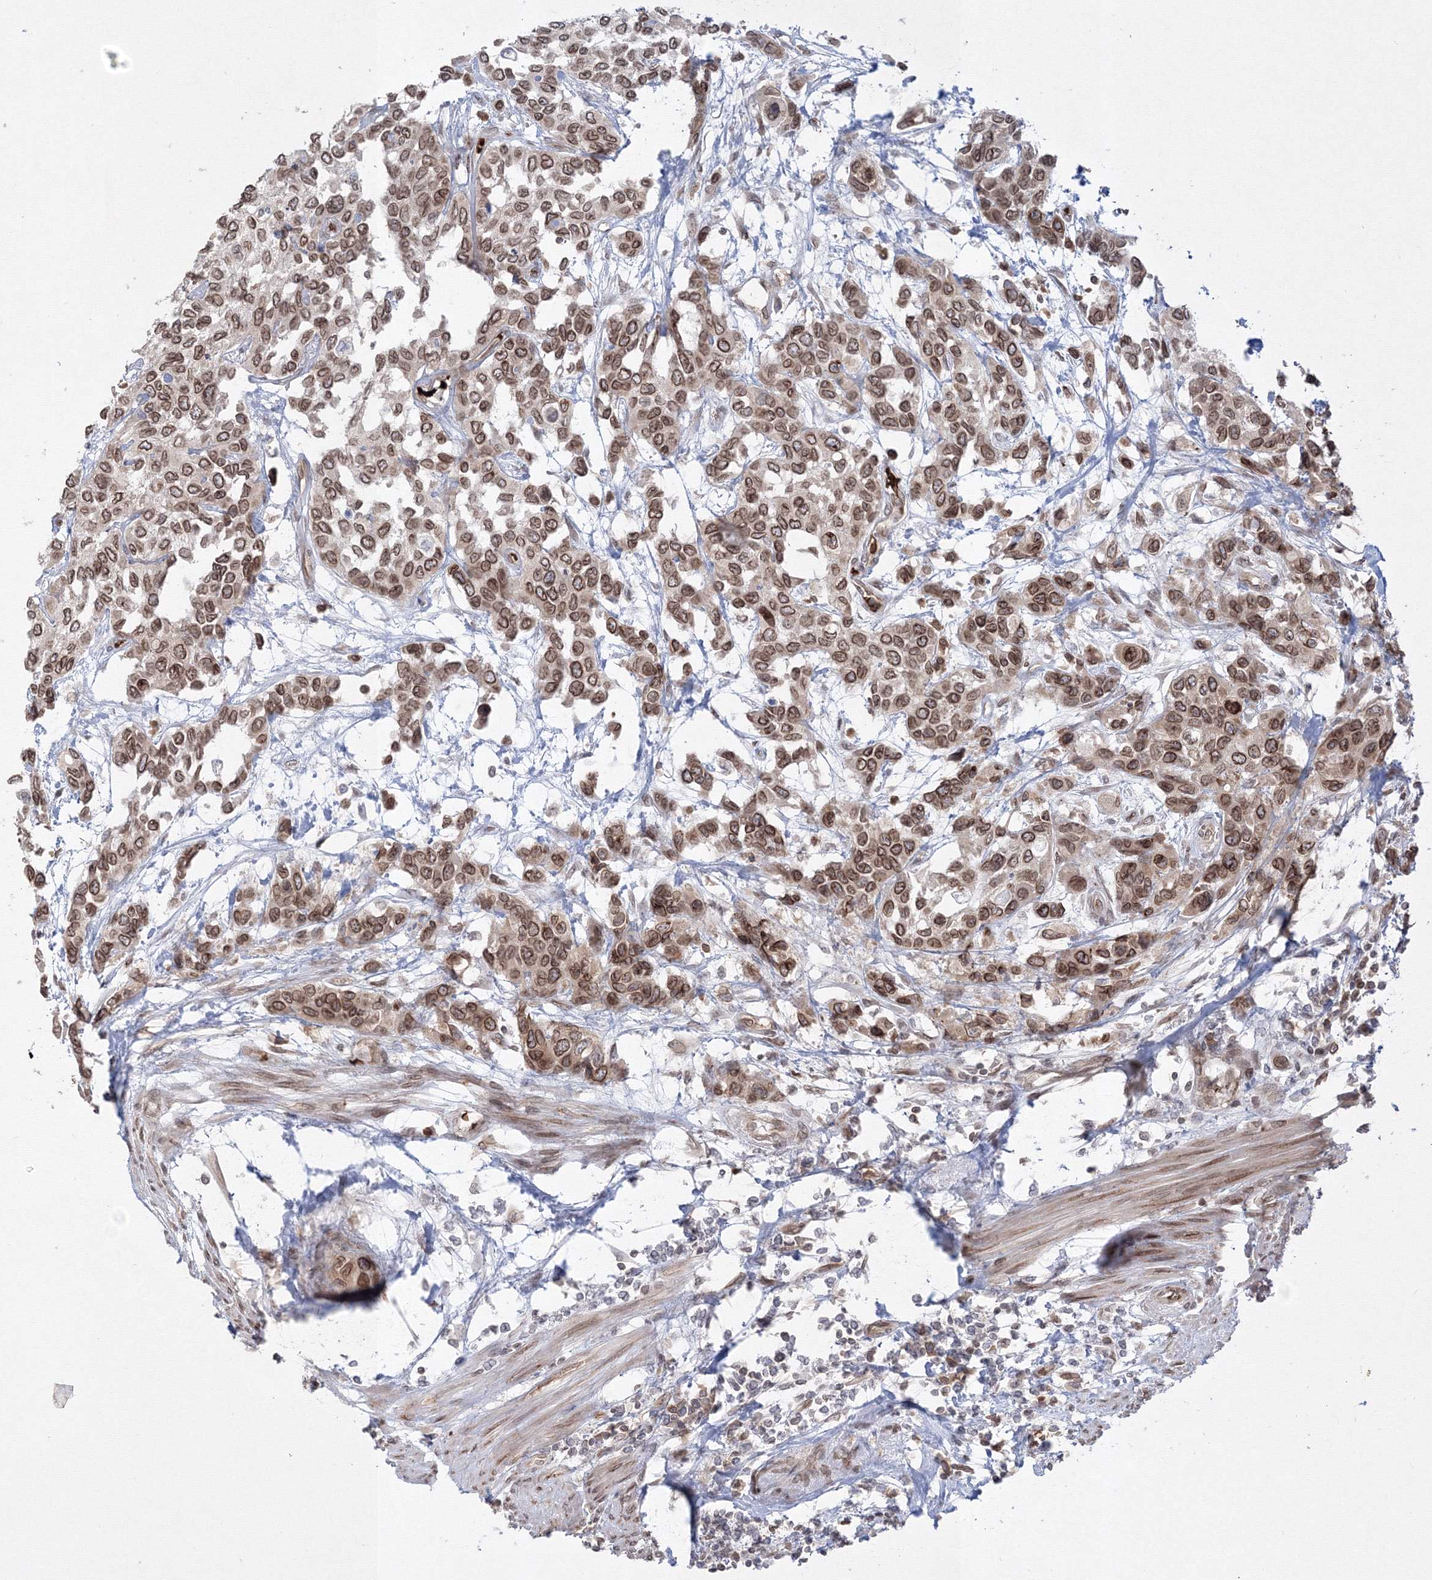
{"staining": {"intensity": "moderate", "quantity": ">75%", "location": "cytoplasmic/membranous,nuclear"}, "tissue": "urothelial cancer", "cell_type": "Tumor cells", "image_type": "cancer", "snomed": [{"axis": "morphology", "description": "Normal tissue, NOS"}, {"axis": "morphology", "description": "Urothelial carcinoma, High grade"}, {"axis": "topography", "description": "Vascular tissue"}, {"axis": "topography", "description": "Urinary bladder"}], "caption": "Human urothelial cancer stained with a protein marker shows moderate staining in tumor cells.", "gene": "DNAJB2", "patient": {"sex": "female", "age": 56}}